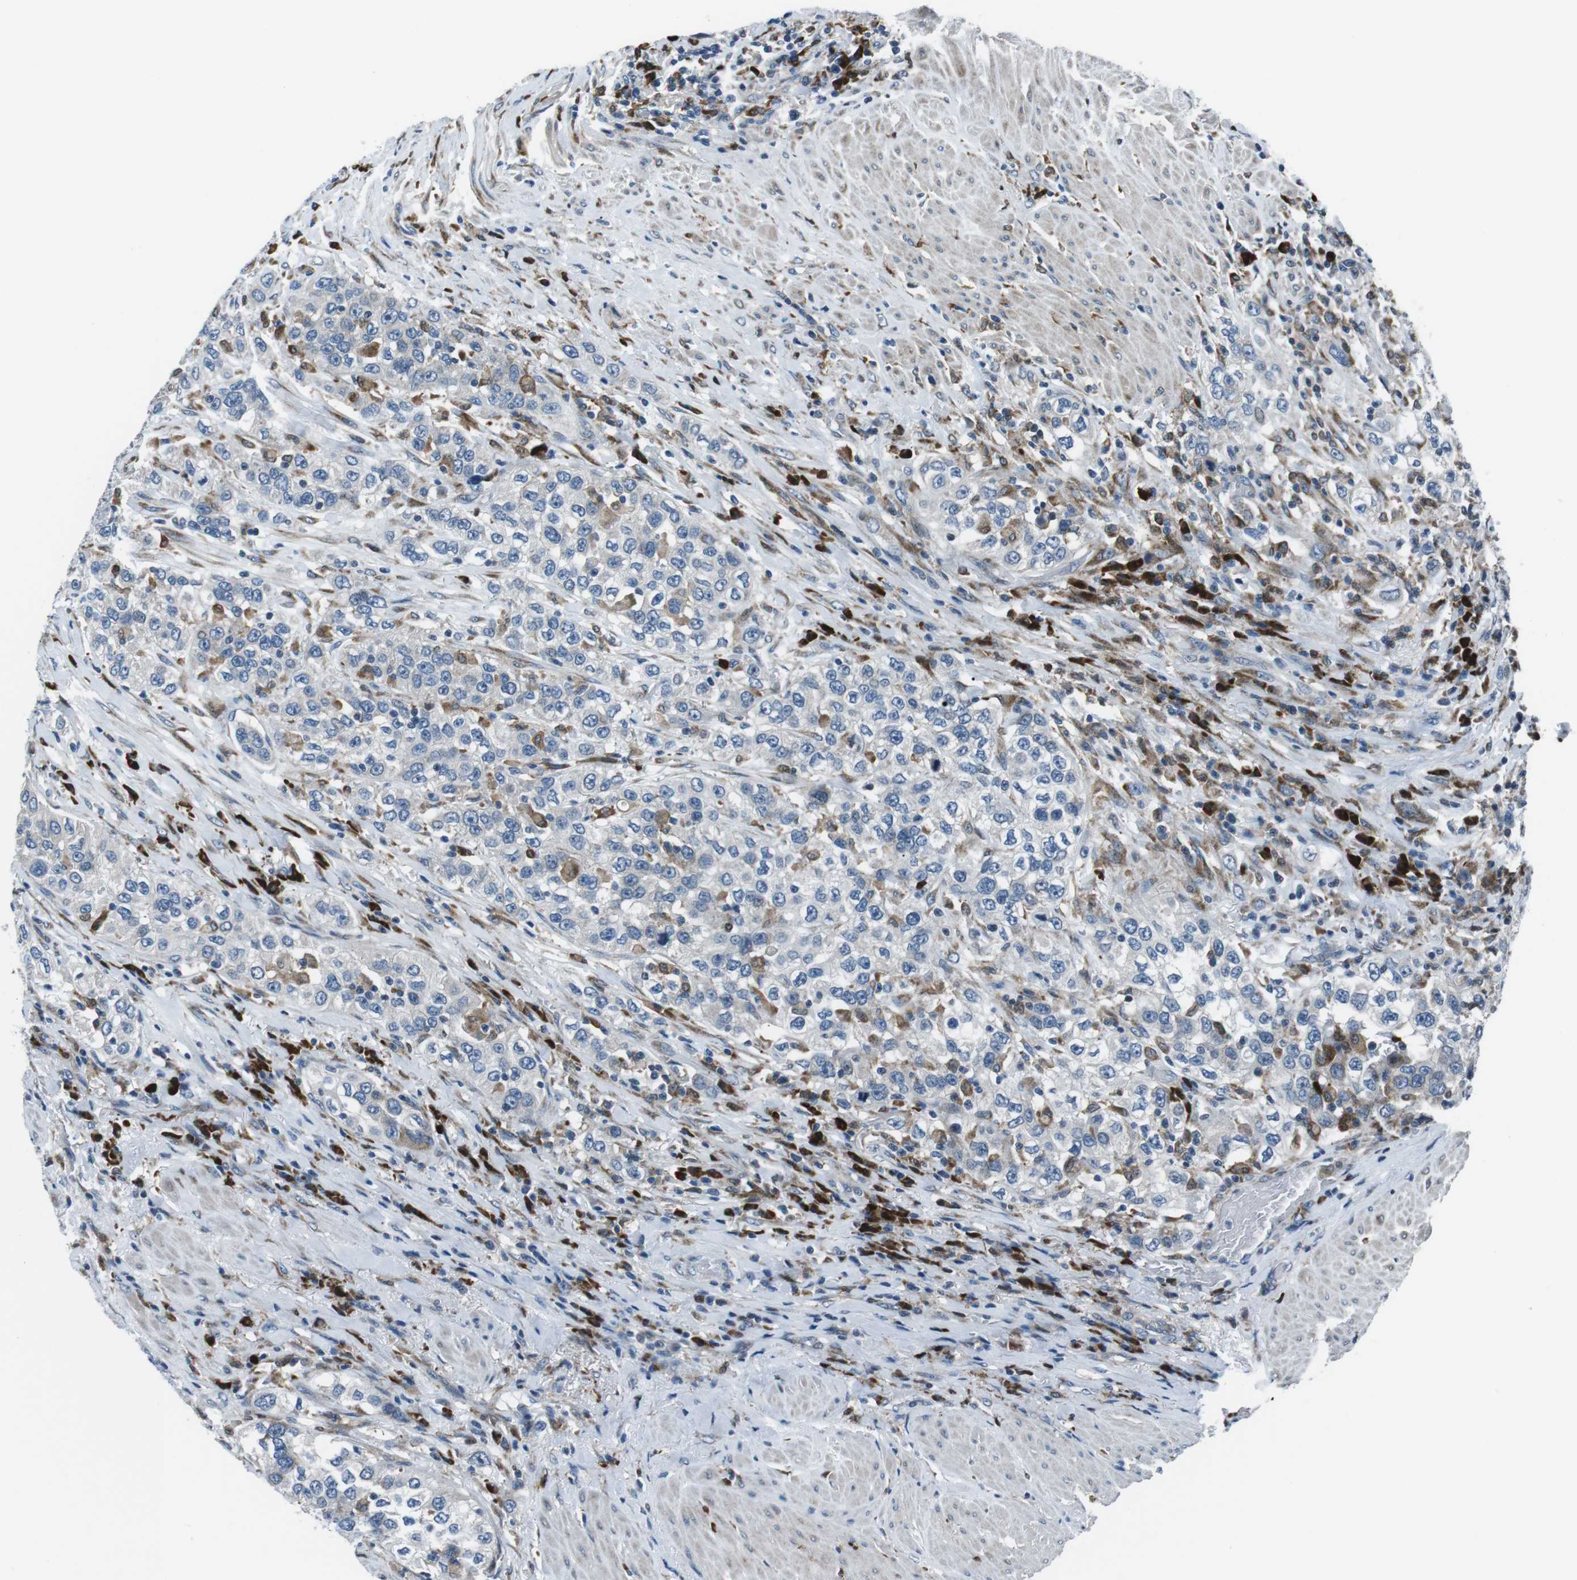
{"staining": {"intensity": "negative", "quantity": "none", "location": "none"}, "tissue": "urothelial cancer", "cell_type": "Tumor cells", "image_type": "cancer", "snomed": [{"axis": "morphology", "description": "Urothelial carcinoma, High grade"}, {"axis": "topography", "description": "Urinary bladder"}], "caption": "Protein analysis of urothelial cancer displays no significant staining in tumor cells. (Stains: DAB (3,3'-diaminobenzidine) immunohistochemistry with hematoxylin counter stain, Microscopy: brightfield microscopy at high magnification).", "gene": "BLNK", "patient": {"sex": "female", "age": 80}}